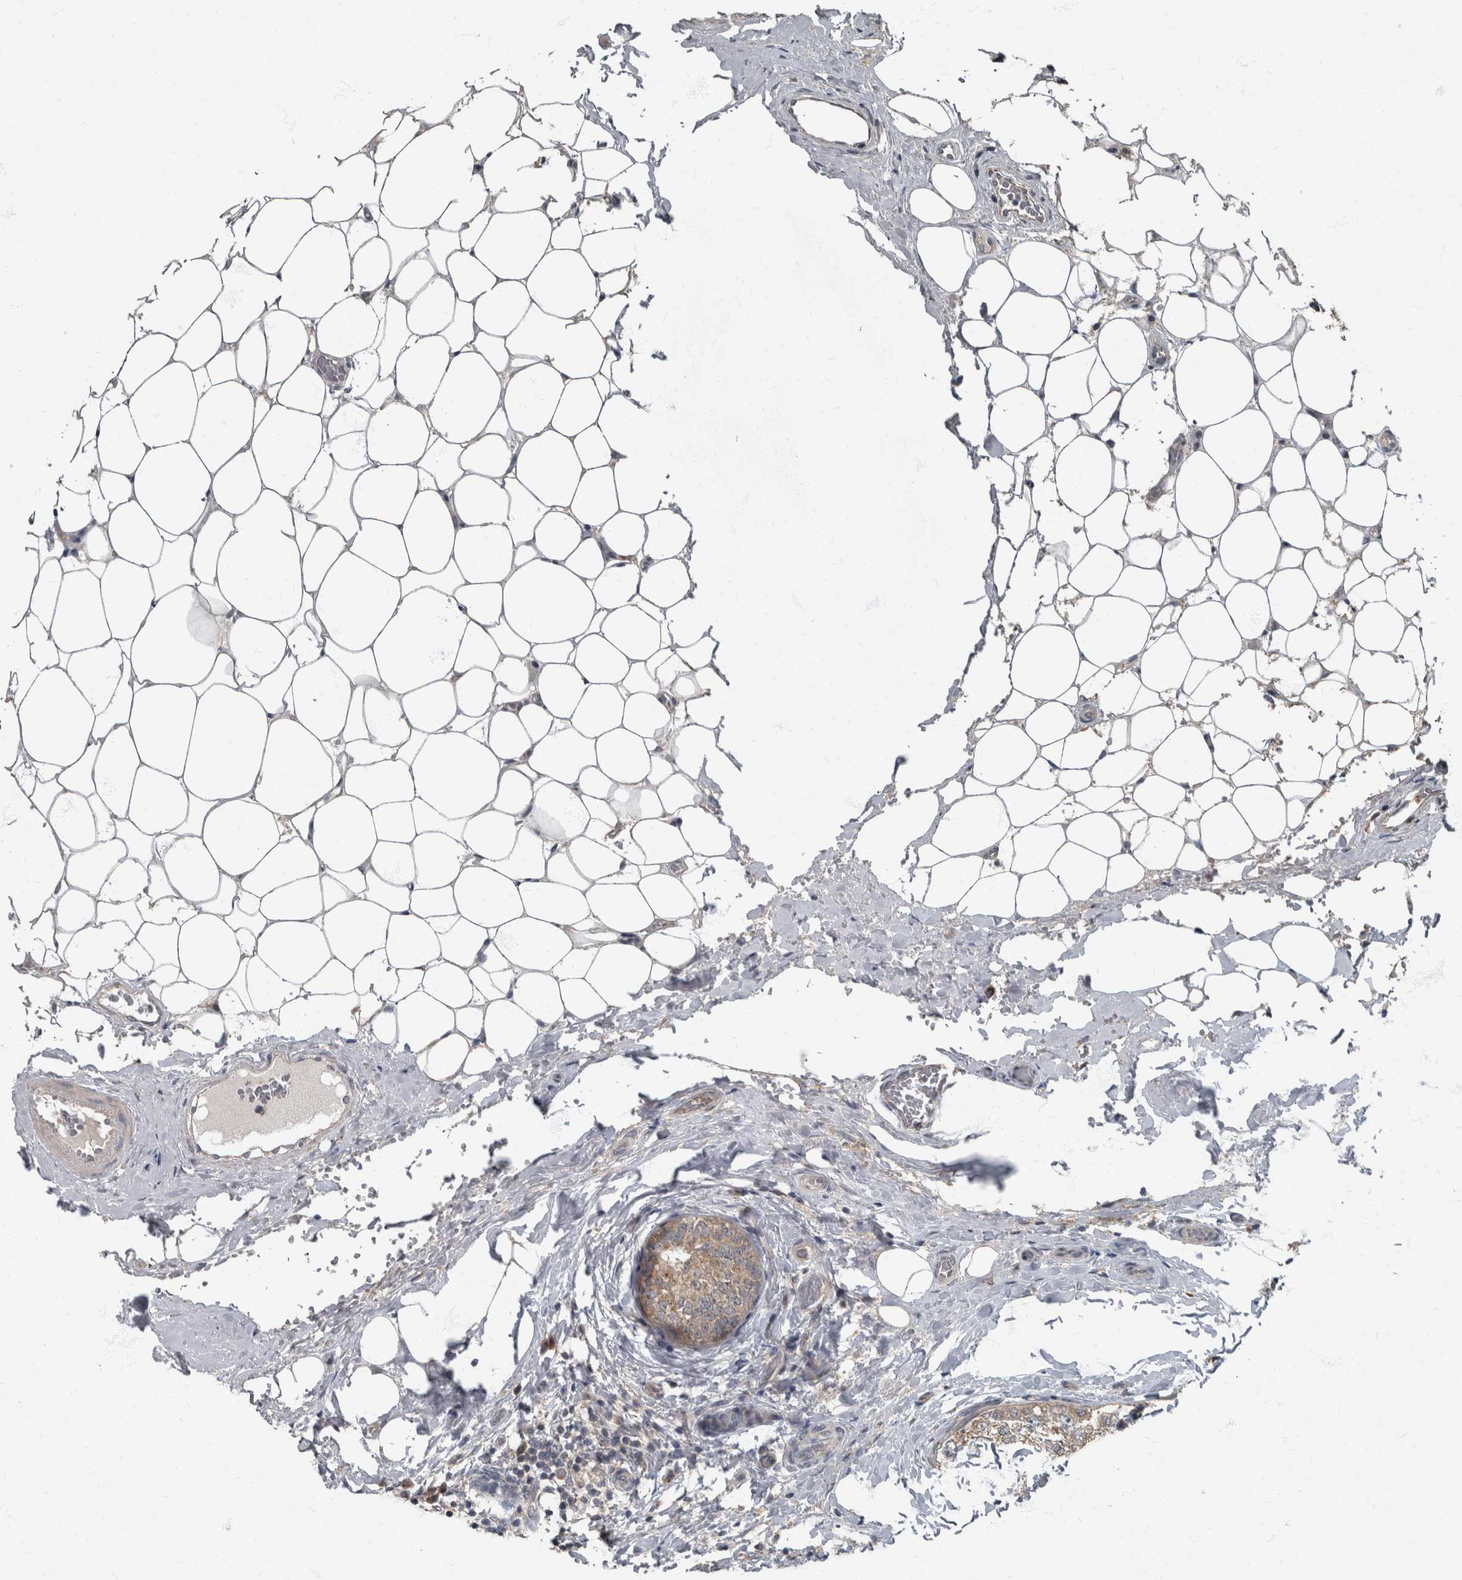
{"staining": {"intensity": "weak", "quantity": ">75%", "location": "cytoplasmic/membranous"}, "tissue": "breast cancer", "cell_type": "Tumor cells", "image_type": "cancer", "snomed": [{"axis": "morphology", "description": "Normal tissue, NOS"}, {"axis": "morphology", "description": "Duct carcinoma"}, {"axis": "topography", "description": "Breast"}], "caption": "Immunohistochemical staining of human intraductal carcinoma (breast) demonstrates weak cytoplasmic/membranous protein staining in about >75% of tumor cells. (IHC, brightfield microscopy, high magnification).", "gene": "RABGGTB", "patient": {"sex": "female", "age": 43}}